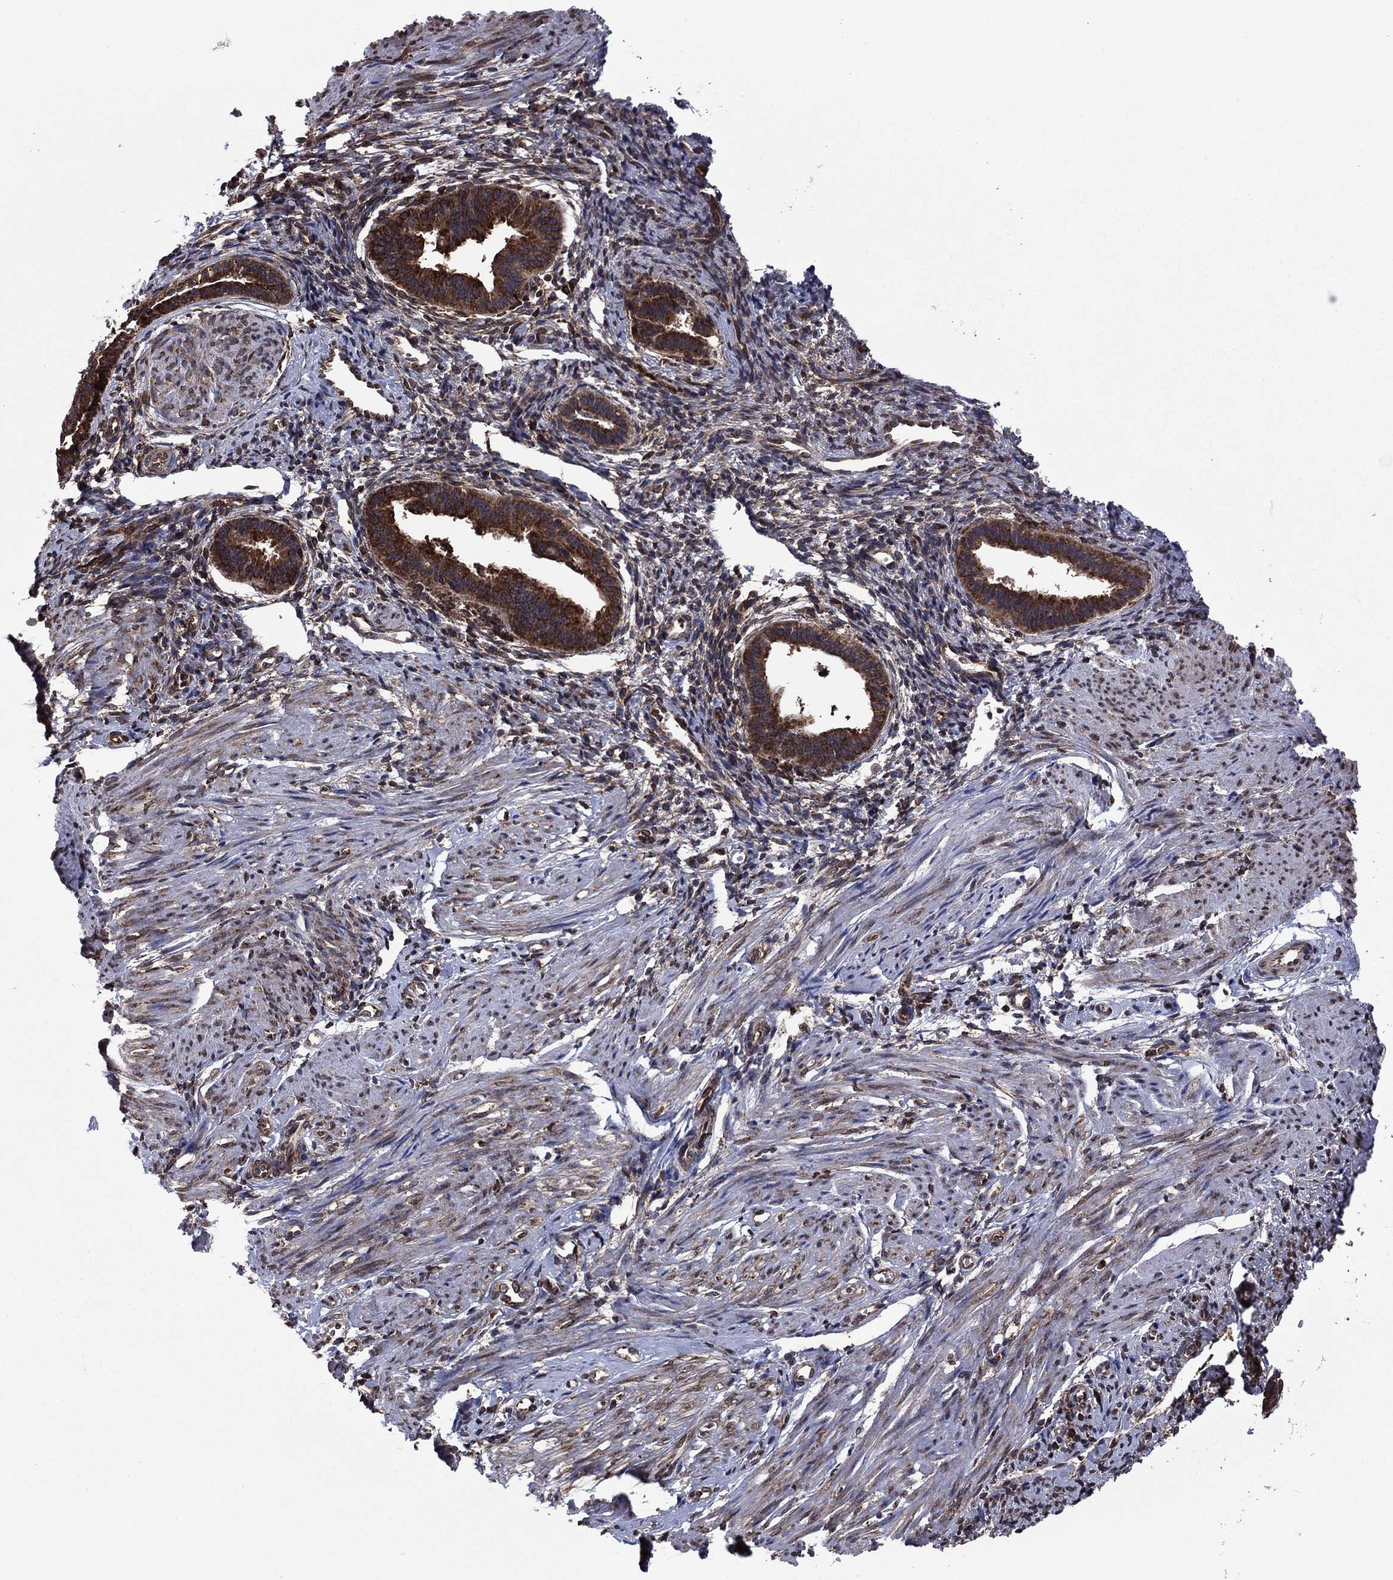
{"staining": {"intensity": "moderate", "quantity": "25%-75%", "location": "cytoplasmic/membranous"}, "tissue": "endometrium", "cell_type": "Cells in endometrial stroma", "image_type": "normal", "snomed": [{"axis": "morphology", "description": "Normal tissue, NOS"}, {"axis": "topography", "description": "Cervix"}, {"axis": "topography", "description": "Endometrium"}], "caption": "A medium amount of moderate cytoplasmic/membranous expression is identified in approximately 25%-75% of cells in endometrial stroma in unremarkable endometrium.", "gene": "YBX1", "patient": {"sex": "female", "age": 37}}